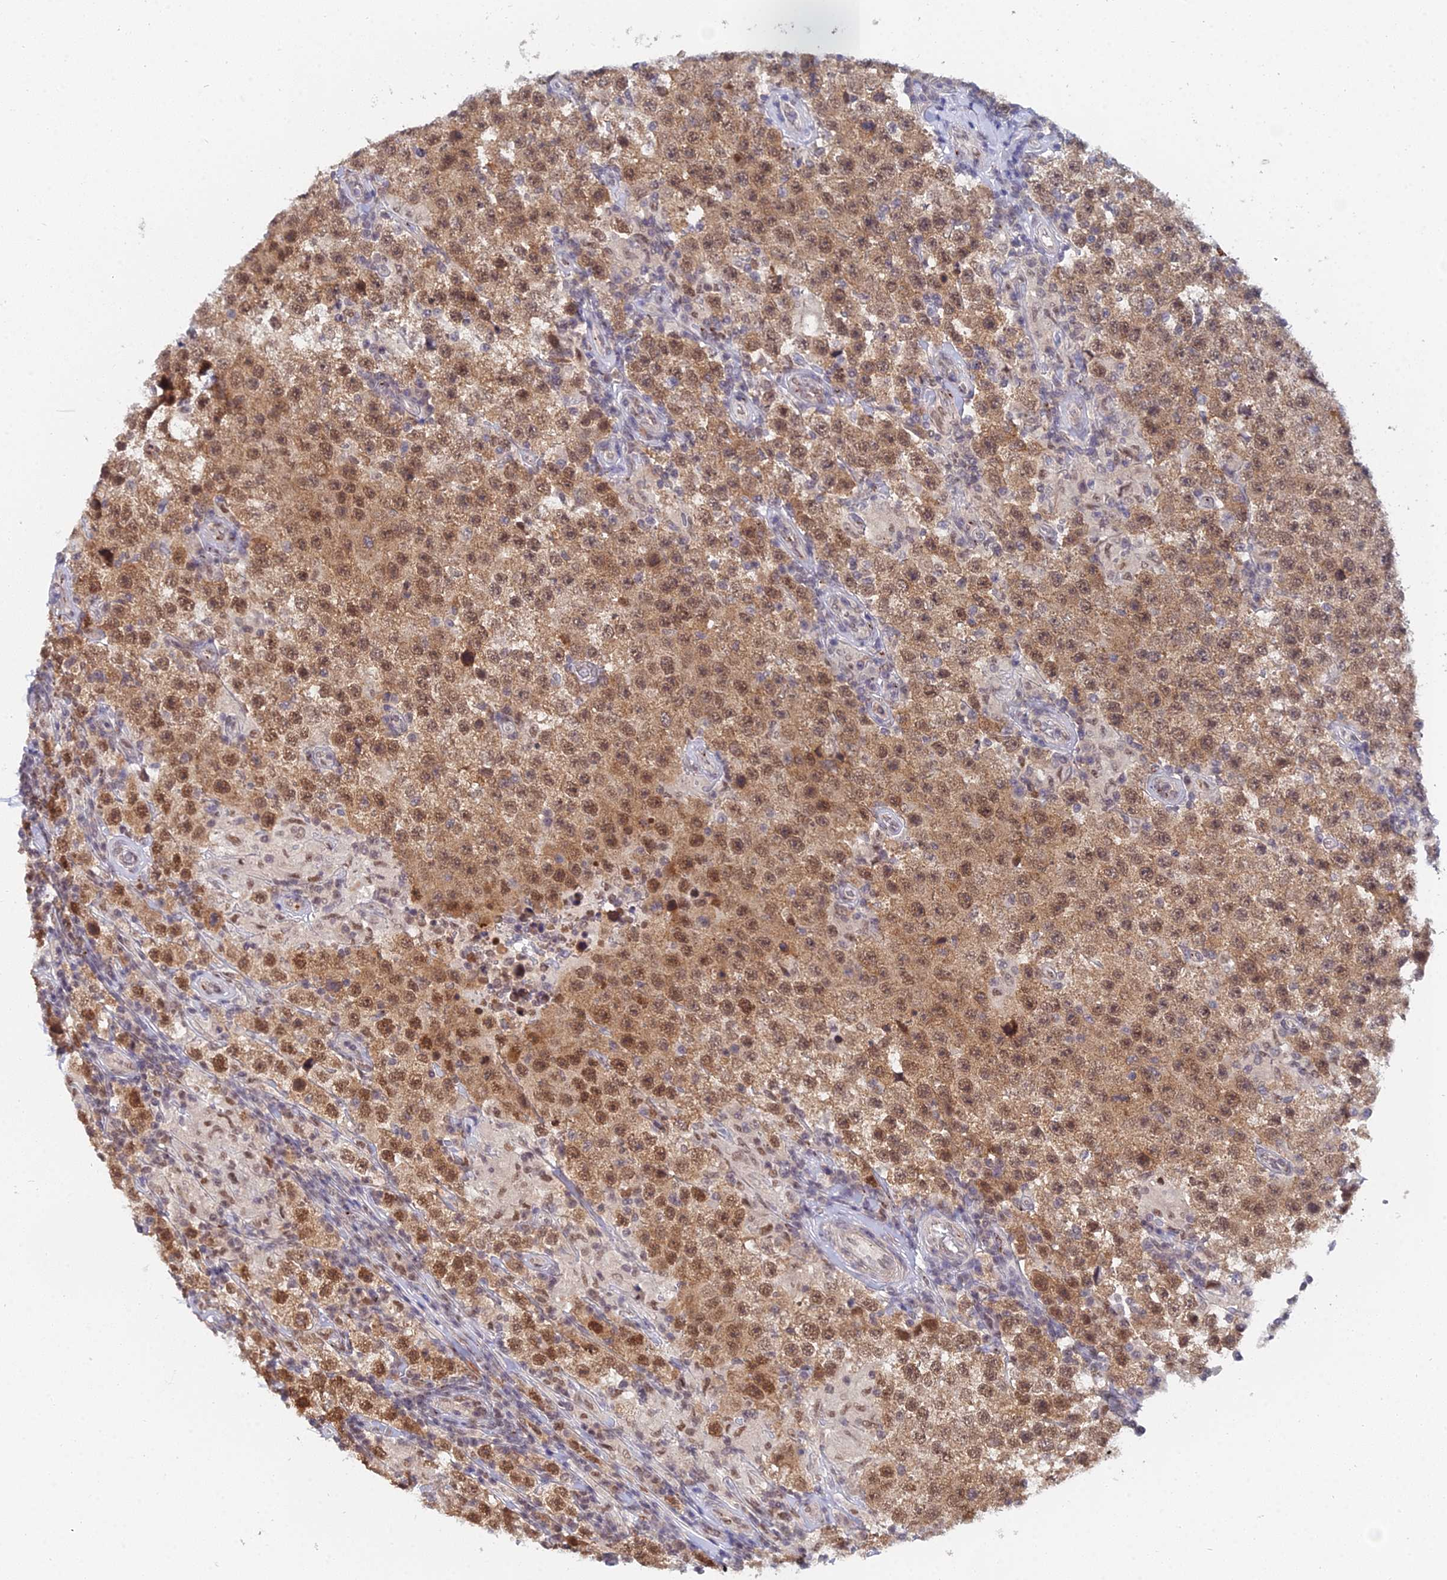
{"staining": {"intensity": "moderate", "quantity": ">75%", "location": "cytoplasmic/membranous,nuclear"}, "tissue": "testis cancer", "cell_type": "Tumor cells", "image_type": "cancer", "snomed": [{"axis": "morphology", "description": "Normal tissue, NOS"}, {"axis": "morphology", "description": "Urothelial carcinoma, High grade"}, {"axis": "morphology", "description": "Seminoma, NOS"}, {"axis": "morphology", "description": "Carcinoma, Embryonal, NOS"}, {"axis": "topography", "description": "Urinary bladder"}, {"axis": "topography", "description": "Testis"}], "caption": "Testis seminoma tissue displays moderate cytoplasmic/membranous and nuclear staining in about >75% of tumor cells, visualized by immunohistochemistry.", "gene": "THOC3", "patient": {"sex": "male", "age": 41}}